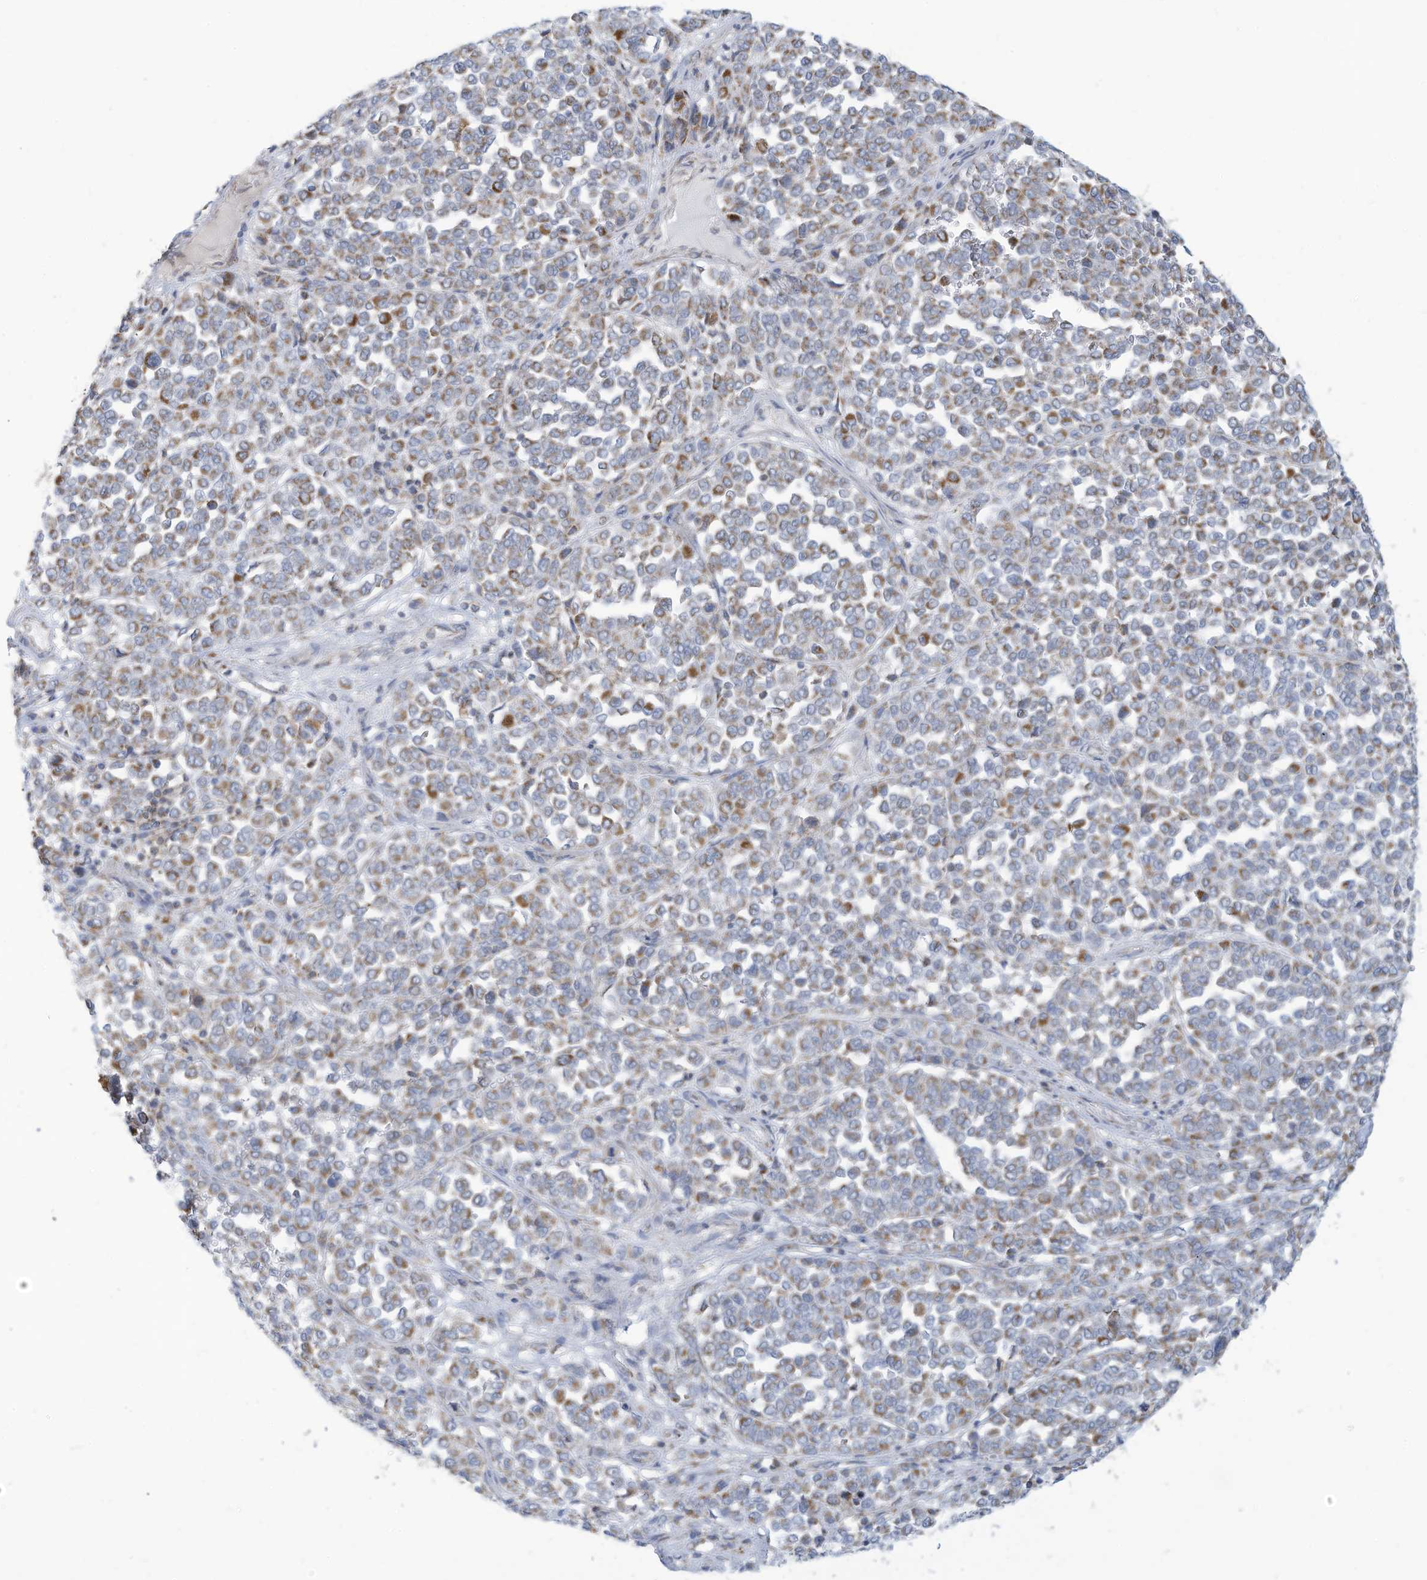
{"staining": {"intensity": "moderate", "quantity": "25%-75%", "location": "cytoplasmic/membranous"}, "tissue": "melanoma", "cell_type": "Tumor cells", "image_type": "cancer", "snomed": [{"axis": "morphology", "description": "Malignant melanoma, Metastatic site"}, {"axis": "topography", "description": "Pancreas"}], "caption": "Tumor cells demonstrate medium levels of moderate cytoplasmic/membranous staining in approximately 25%-75% of cells in human malignant melanoma (metastatic site).", "gene": "NLN", "patient": {"sex": "female", "age": 30}}